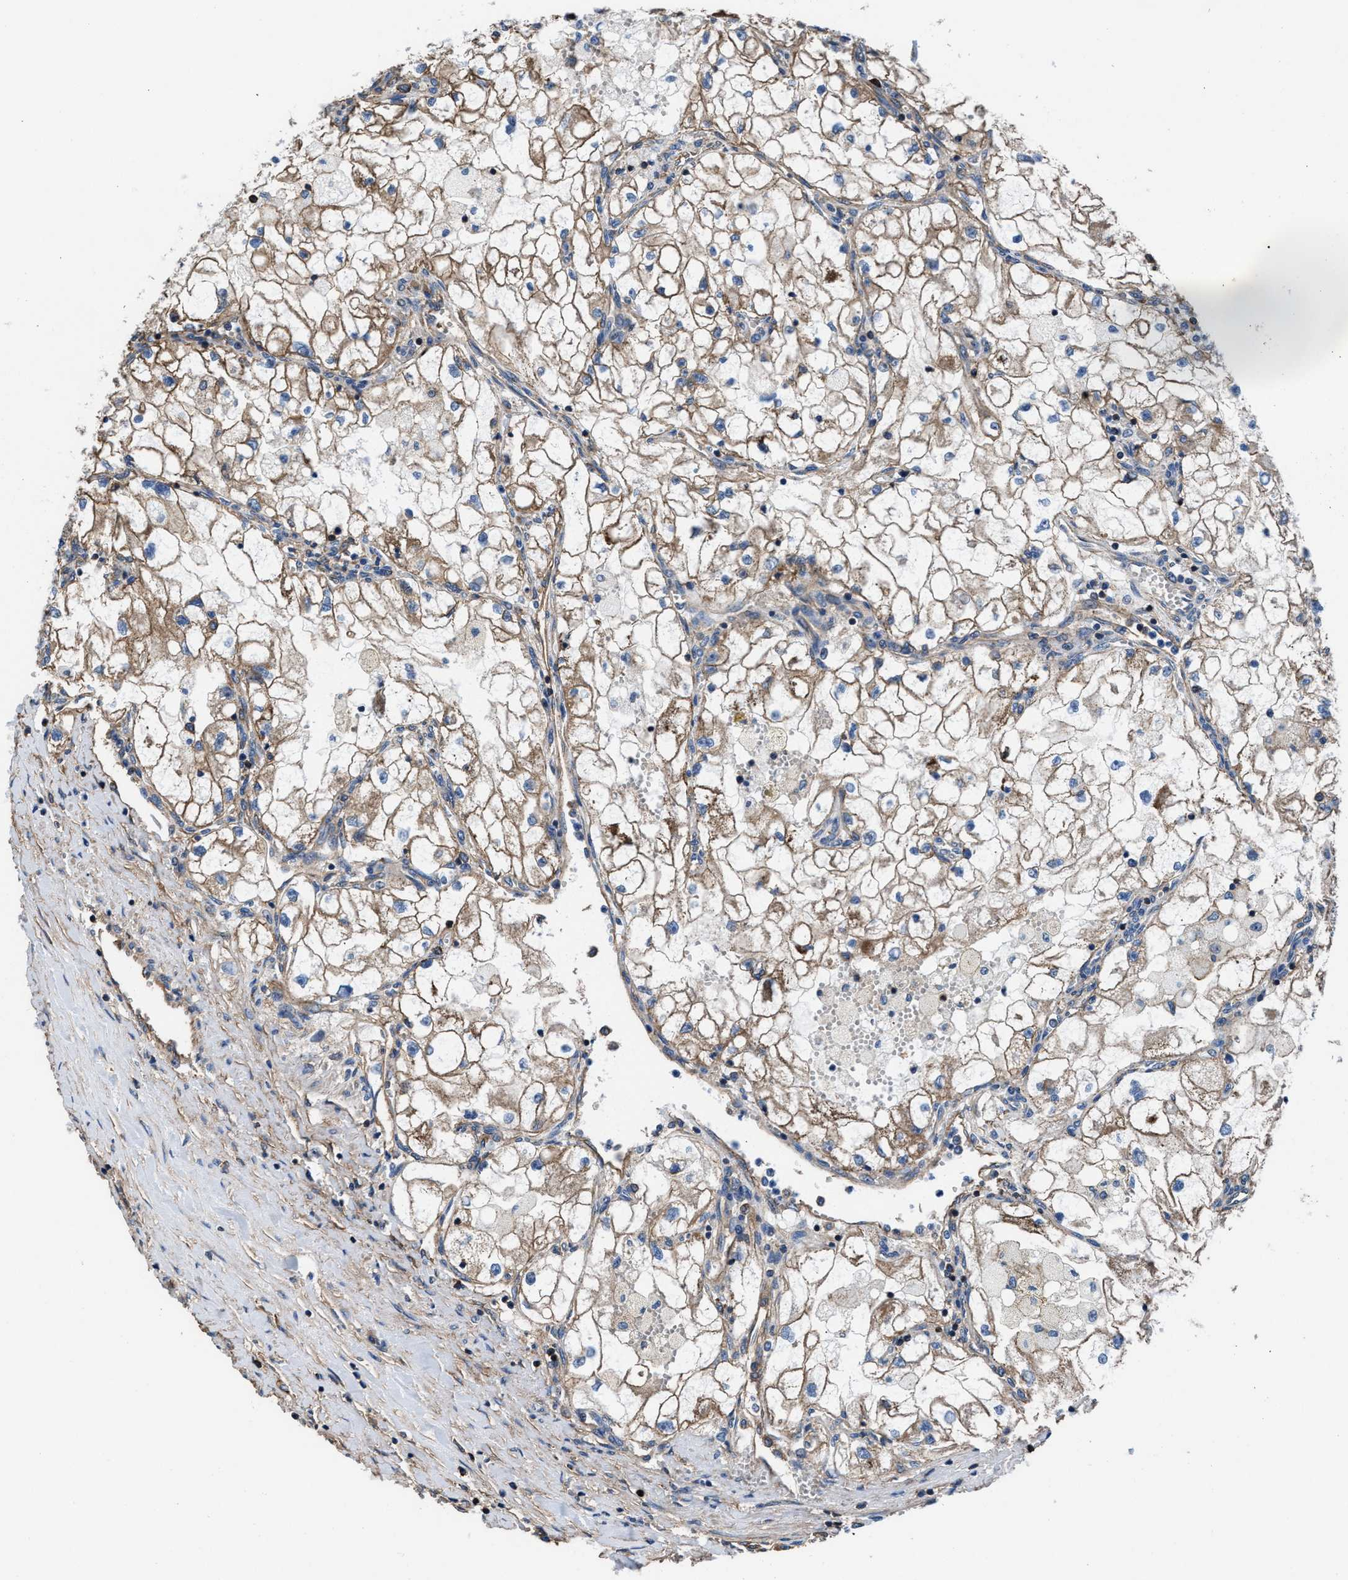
{"staining": {"intensity": "moderate", "quantity": ">75%", "location": "cytoplasmic/membranous"}, "tissue": "renal cancer", "cell_type": "Tumor cells", "image_type": "cancer", "snomed": [{"axis": "morphology", "description": "Adenocarcinoma, NOS"}, {"axis": "topography", "description": "Kidney"}], "caption": "A histopathology image of human adenocarcinoma (renal) stained for a protein exhibits moderate cytoplasmic/membranous brown staining in tumor cells.", "gene": "NKTR", "patient": {"sex": "female", "age": 70}}